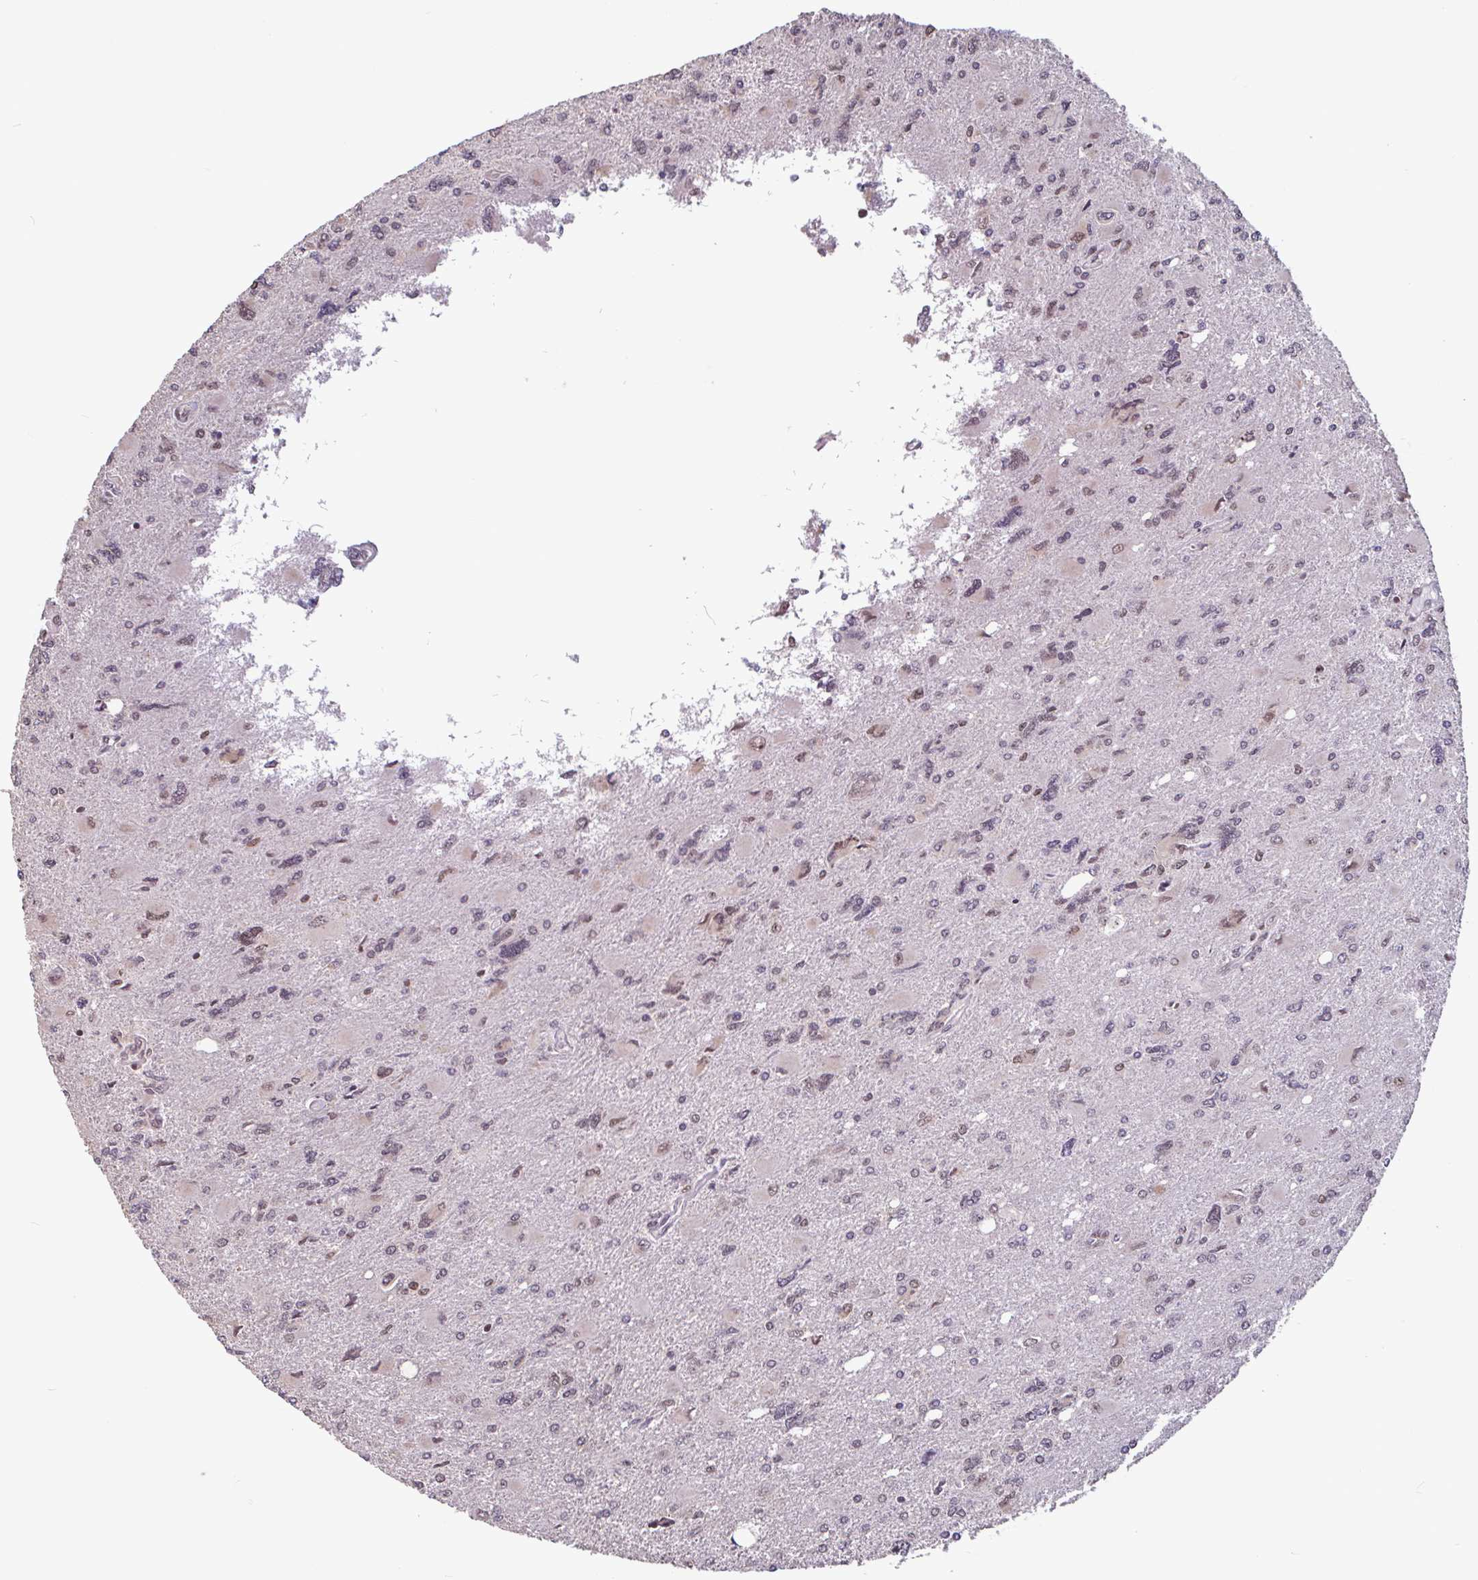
{"staining": {"intensity": "moderate", "quantity": ">75%", "location": "nuclear"}, "tissue": "glioma", "cell_type": "Tumor cells", "image_type": "cancer", "snomed": [{"axis": "morphology", "description": "Glioma, malignant, High grade"}, {"axis": "topography", "description": "Brain"}], "caption": "A medium amount of moderate nuclear staining is present in about >75% of tumor cells in glioma tissue. (Stains: DAB in brown, nuclei in blue, Microscopy: brightfield microscopy at high magnification).", "gene": "DR1", "patient": {"sex": "male", "age": 67}}